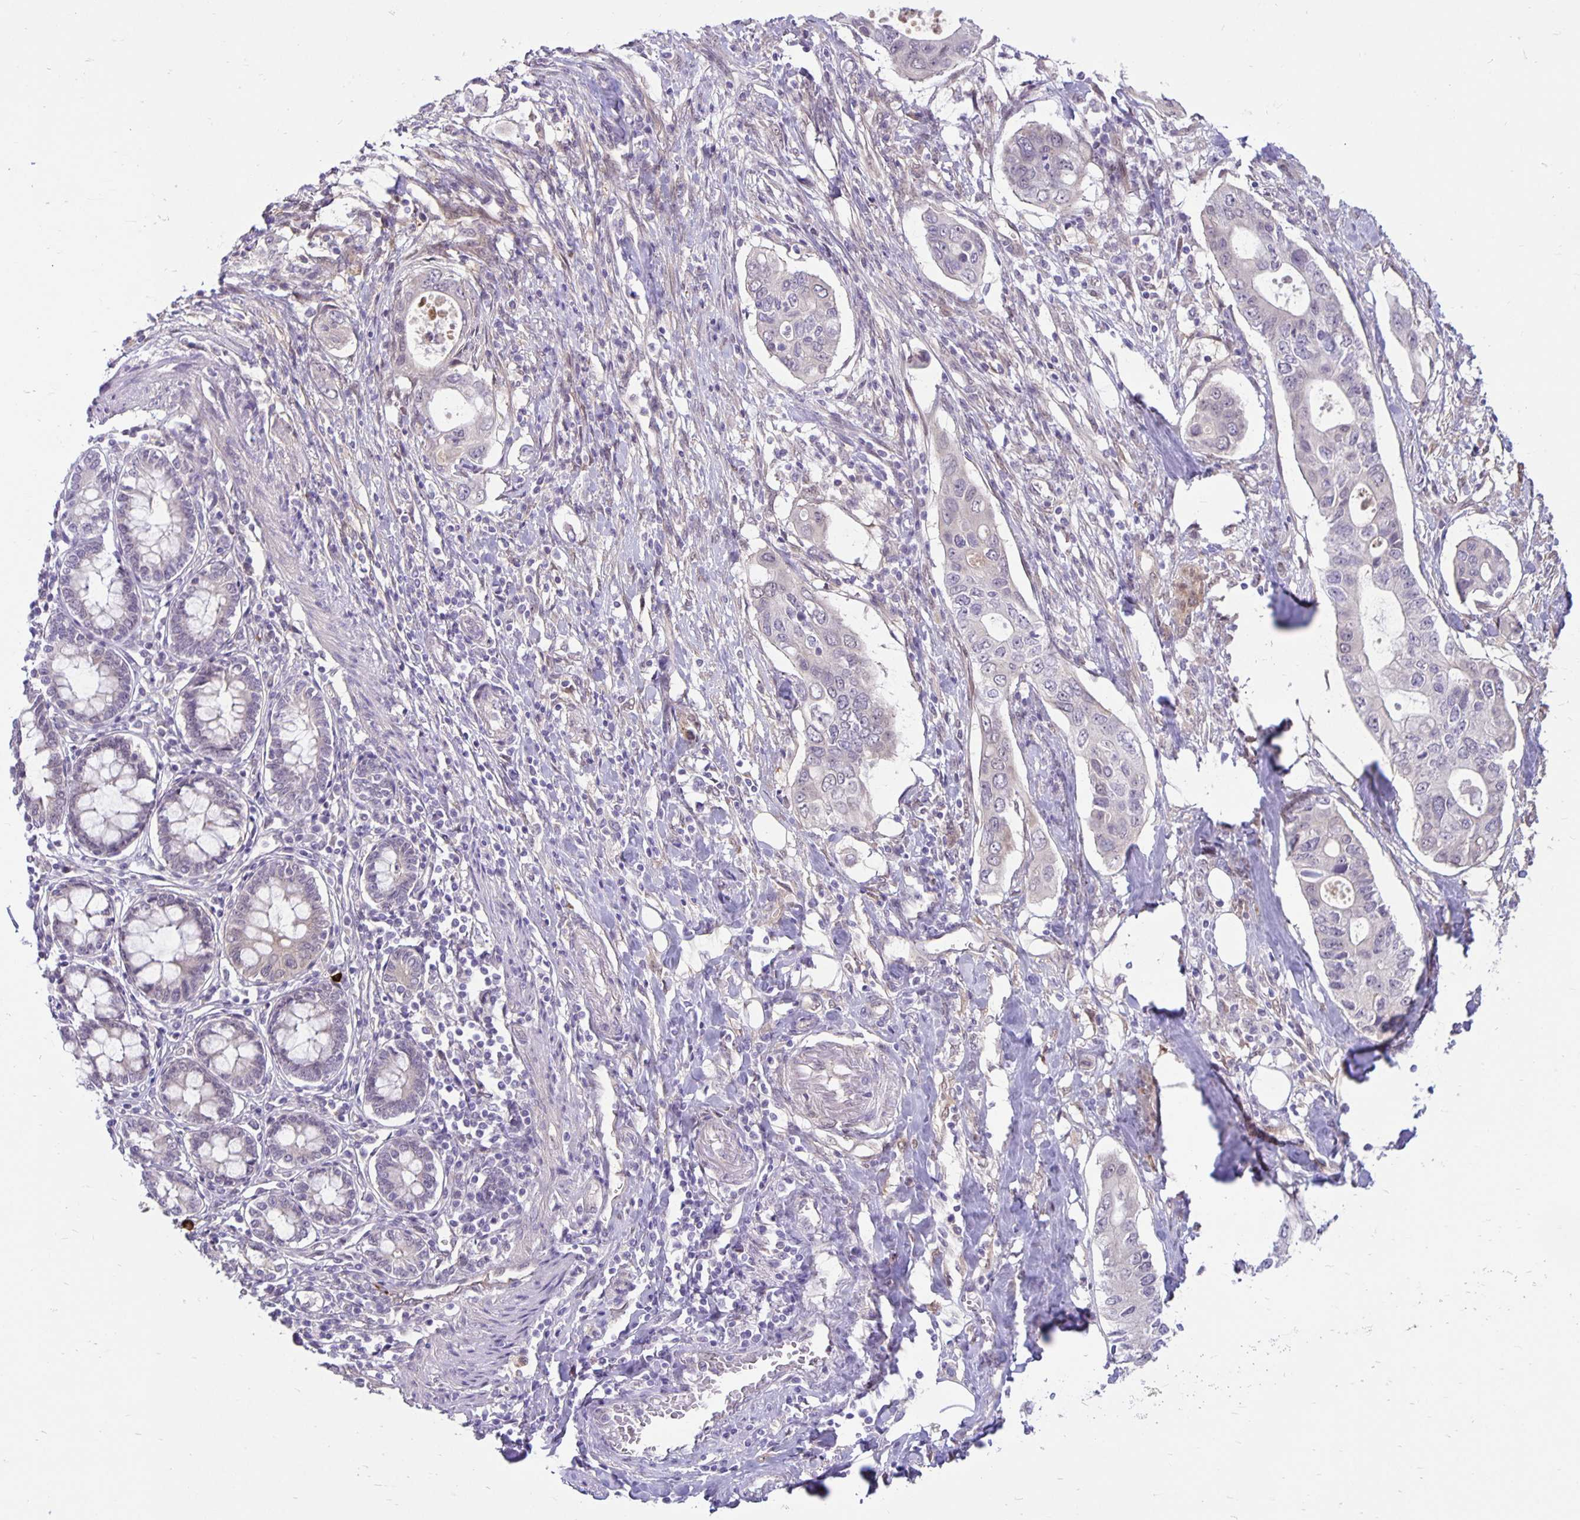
{"staining": {"intensity": "negative", "quantity": "none", "location": "none"}, "tissue": "pancreatic cancer", "cell_type": "Tumor cells", "image_type": "cancer", "snomed": [{"axis": "morphology", "description": "Adenocarcinoma, NOS"}, {"axis": "topography", "description": "Pancreas"}], "caption": "A high-resolution micrograph shows IHC staining of adenocarcinoma (pancreatic), which displays no significant positivity in tumor cells.", "gene": "TAX1BP3", "patient": {"sex": "female", "age": 63}}